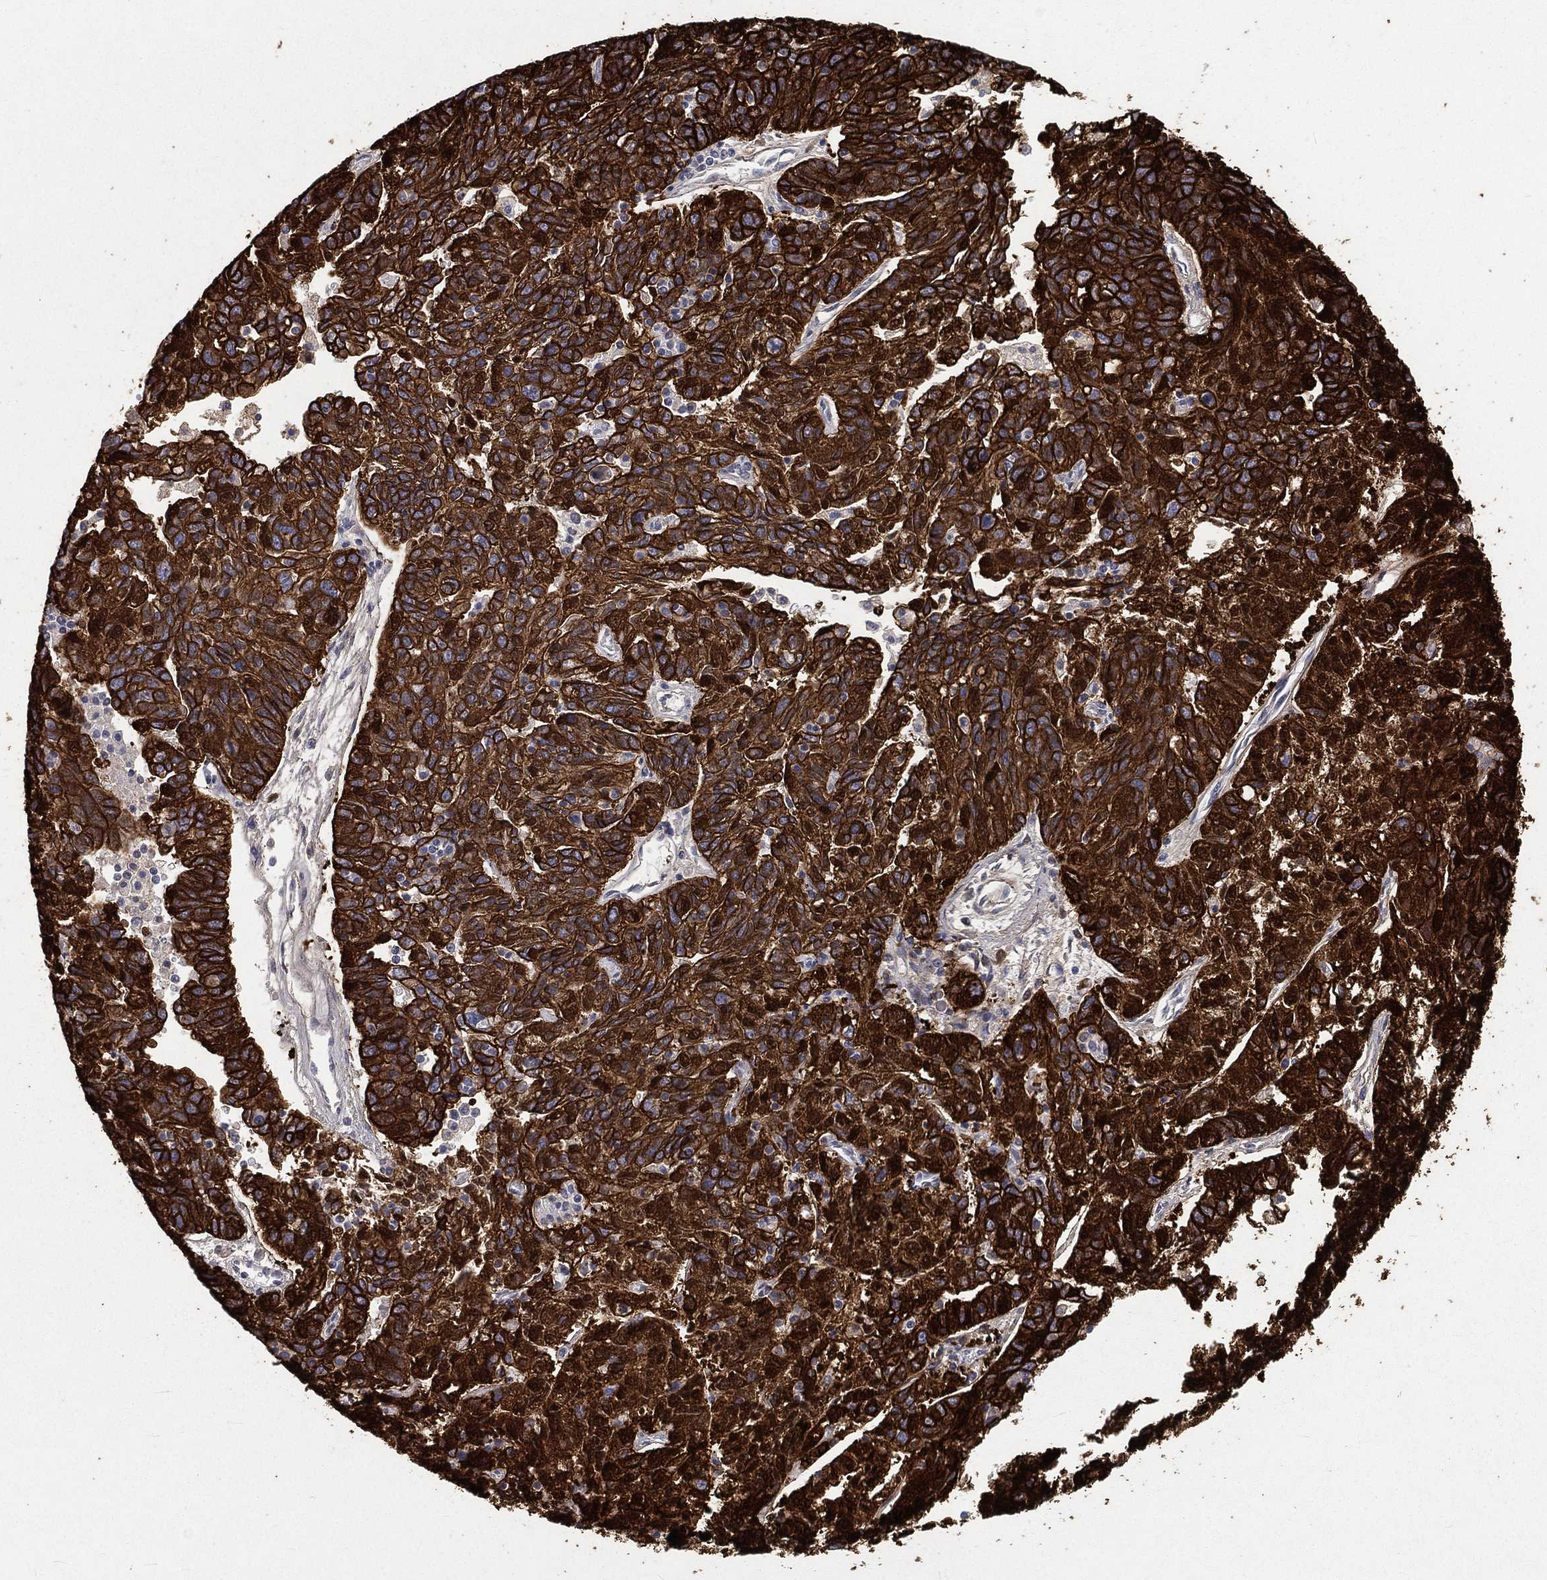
{"staining": {"intensity": "strong", "quantity": ">75%", "location": "cytoplasmic/membranous"}, "tissue": "ovarian cancer", "cell_type": "Tumor cells", "image_type": "cancer", "snomed": [{"axis": "morphology", "description": "Cystadenocarcinoma, serous, NOS"}, {"axis": "topography", "description": "Ovary"}], "caption": "Serous cystadenocarcinoma (ovarian) stained with a brown dye displays strong cytoplasmic/membranous positive staining in about >75% of tumor cells.", "gene": "KRT7", "patient": {"sex": "female", "age": 71}}